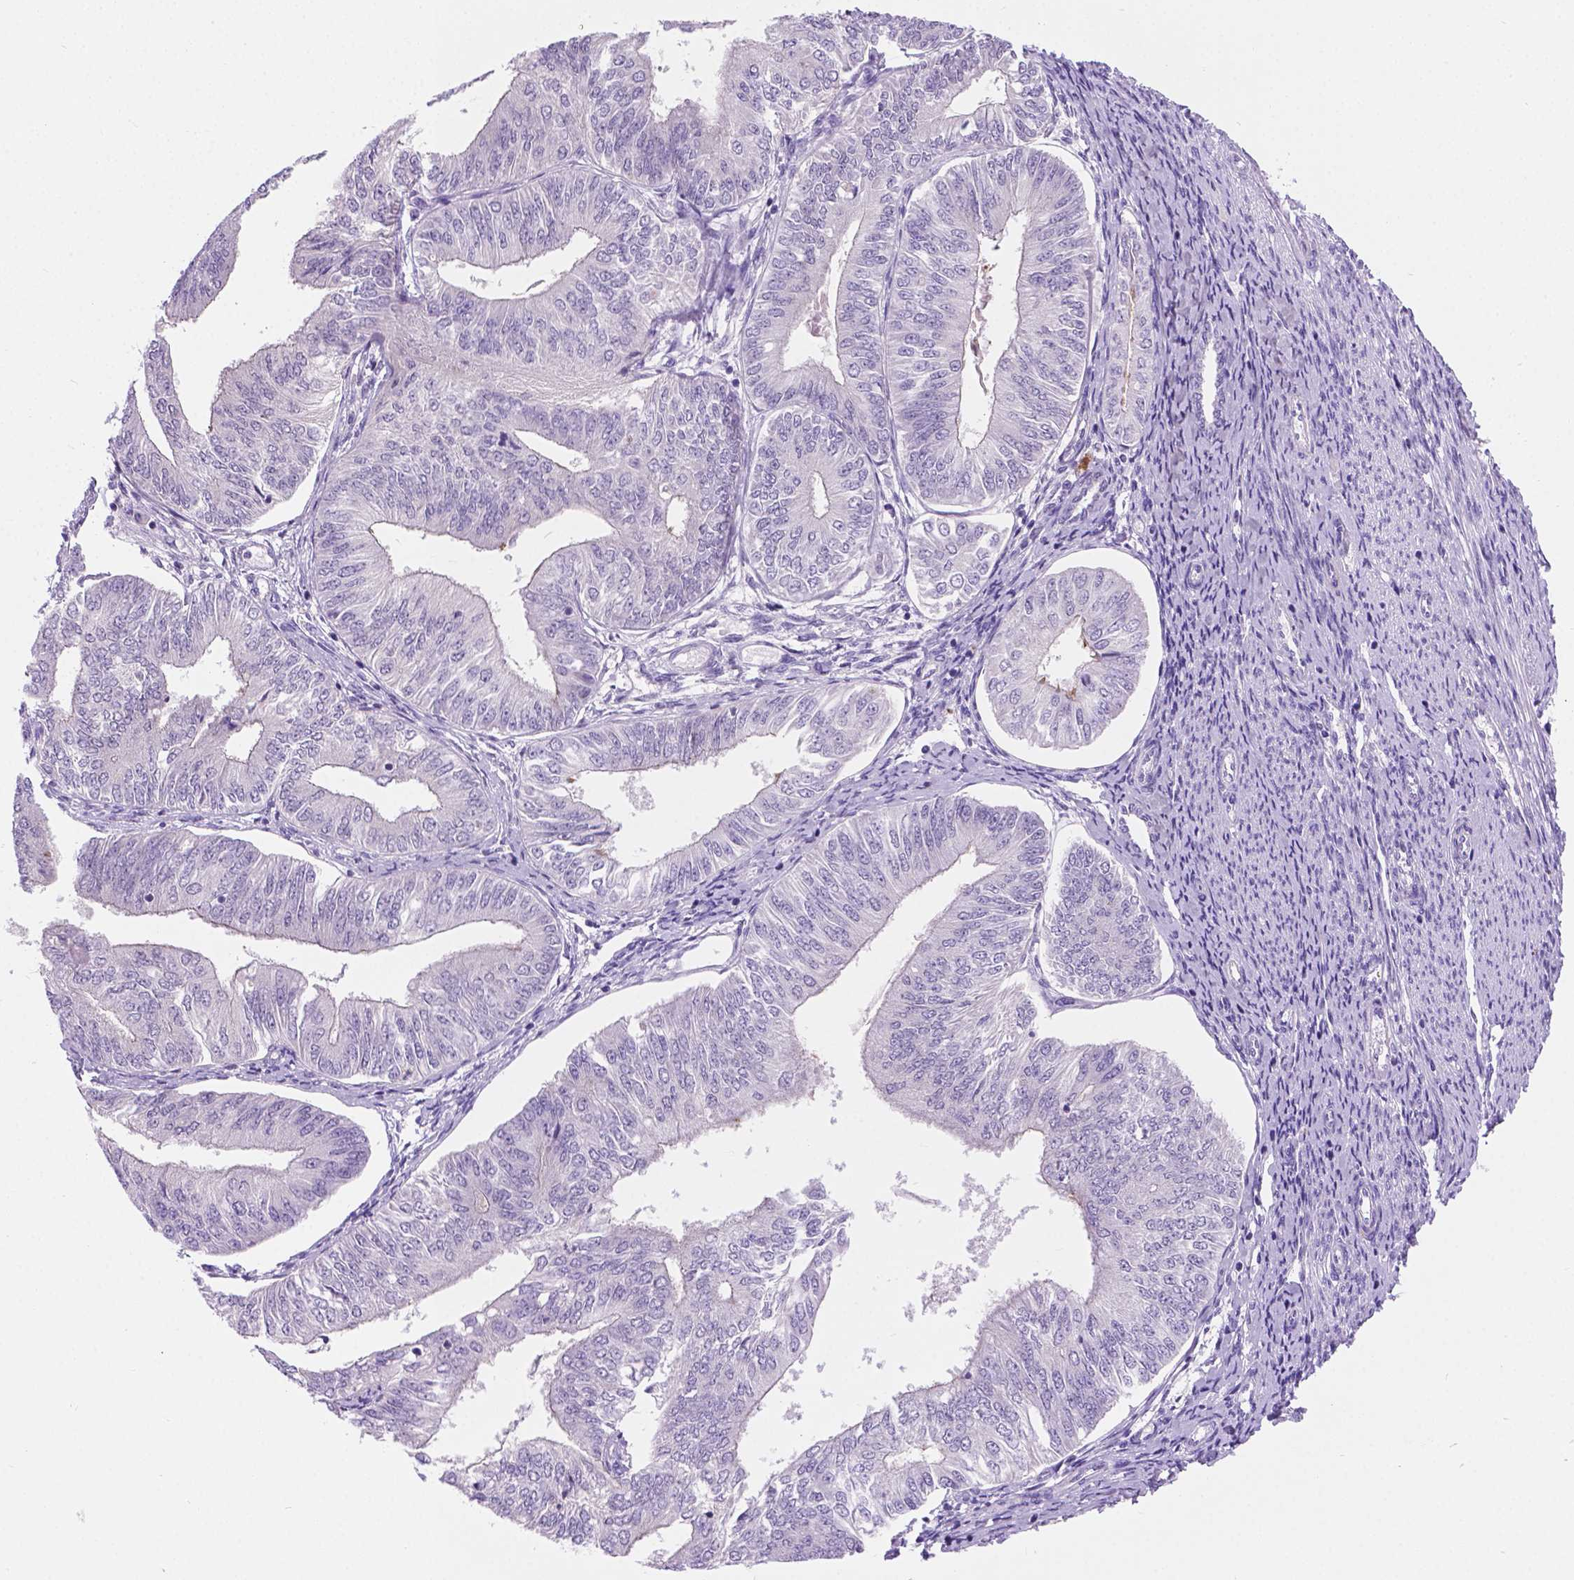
{"staining": {"intensity": "negative", "quantity": "none", "location": "none"}, "tissue": "endometrial cancer", "cell_type": "Tumor cells", "image_type": "cancer", "snomed": [{"axis": "morphology", "description": "Adenocarcinoma, NOS"}, {"axis": "topography", "description": "Endometrium"}], "caption": "IHC of human endometrial cancer (adenocarcinoma) shows no expression in tumor cells. (Immunohistochemistry, brightfield microscopy, high magnification).", "gene": "ARMS2", "patient": {"sex": "female", "age": 58}}